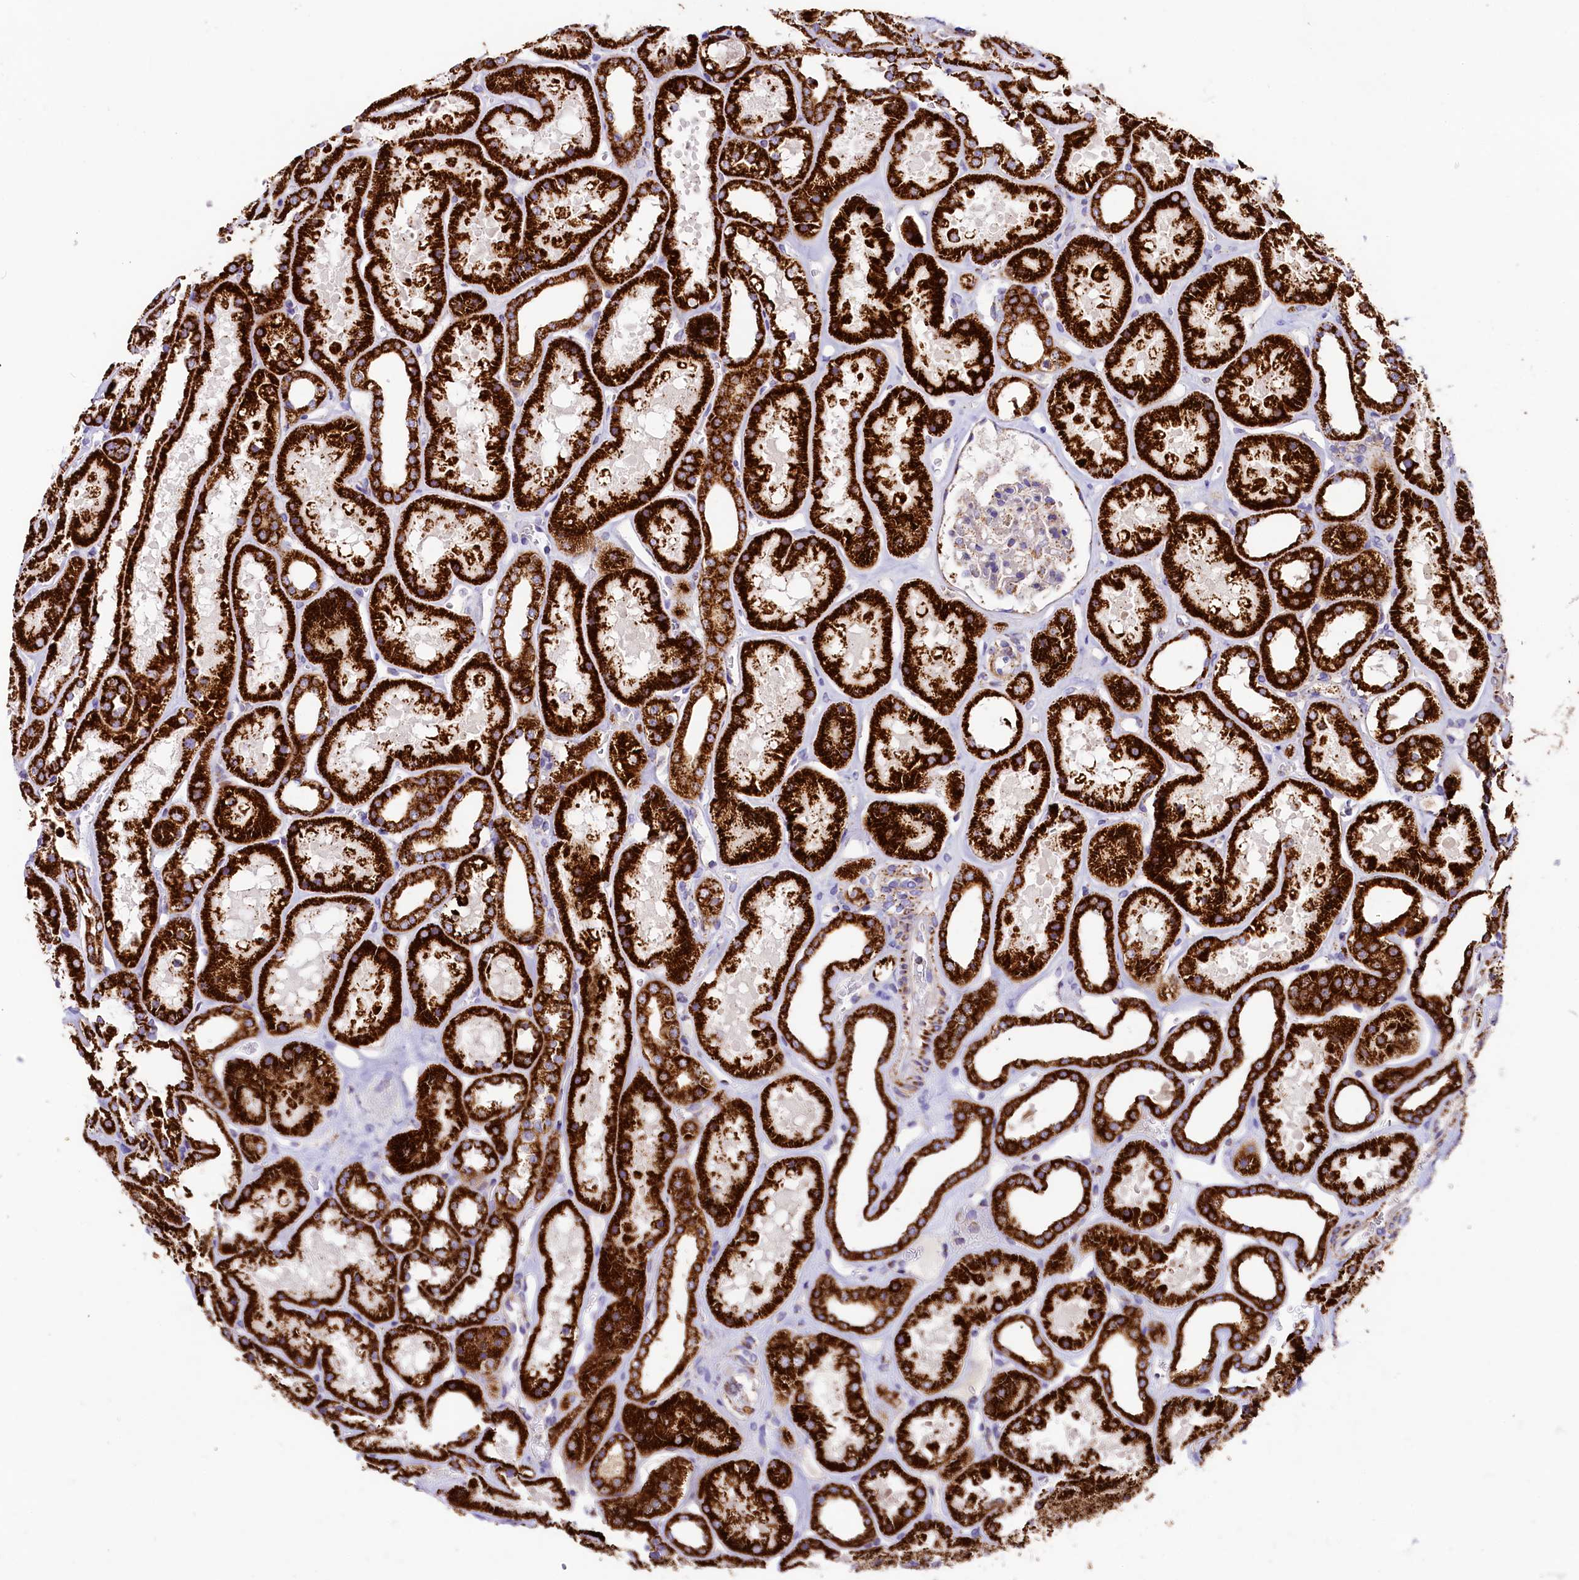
{"staining": {"intensity": "moderate", "quantity": "25%-75%", "location": "cytoplasmic/membranous"}, "tissue": "kidney", "cell_type": "Cells in glomeruli", "image_type": "normal", "snomed": [{"axis": "morphology", "description": "Normal tissue, NOS"}, {"axis": "topography", "description": "Kidney"}], "caption": "Protein staining by immunohistochemistry (IHC) shows moderate cytoplasmic/membranous expression in about 25%-75% of cells in glomeruli in benign kidney. (Stains: DAB (3,3'-diaminobenzidine) in brown, nuclei in blue, Microscopy: brightfield microscopy at high magnification).", "gene": "CLYBL", "patient": {"sex": "female", "age": 41}}